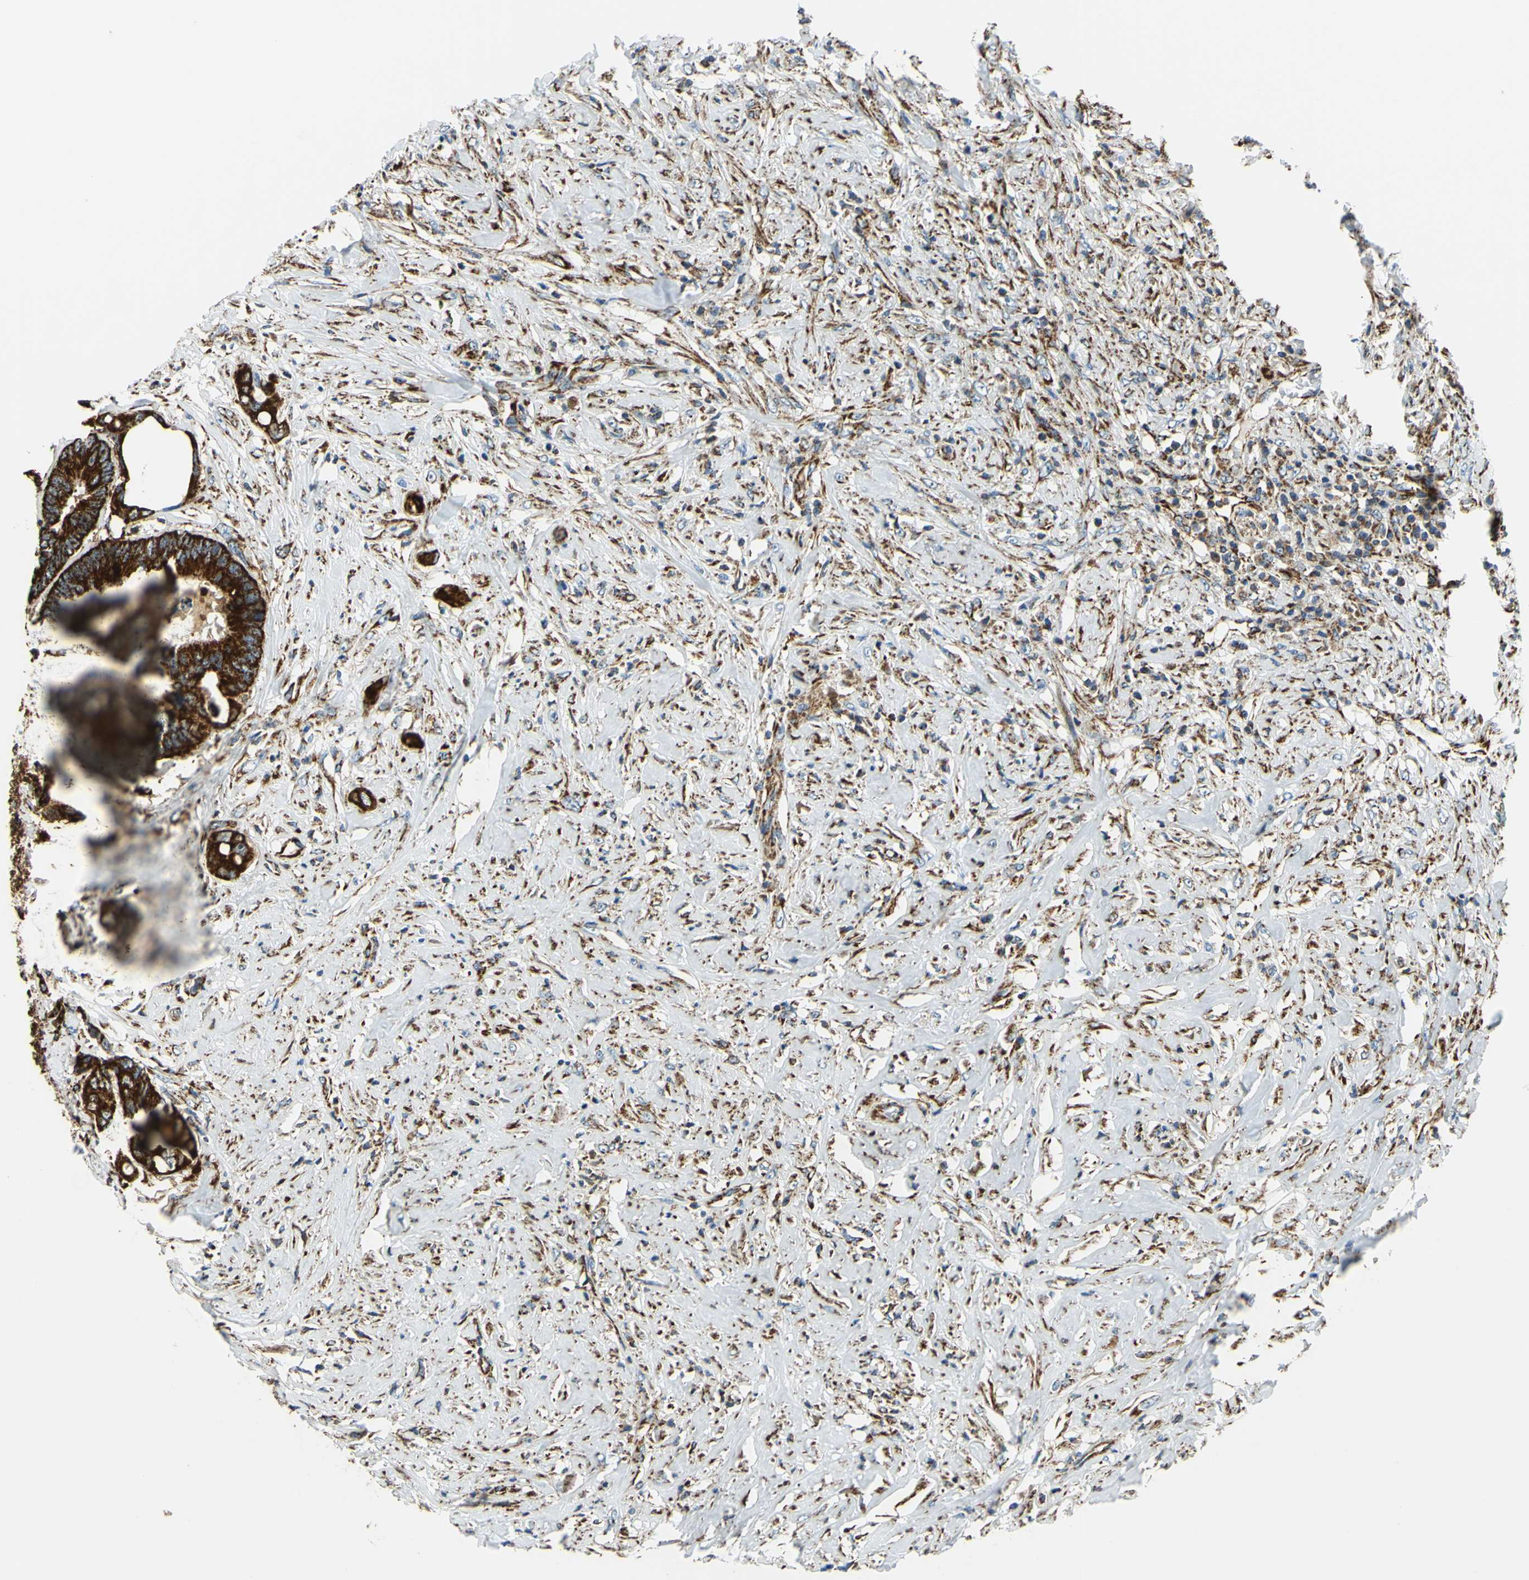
{"staining": {"intensity": "strong", "quantity": ">75%", "location": "cytoplasmic/membranous"}, "tissue": "colorectal cancer", "cell_type": "Tumor cells", "image_type": "cancer", "snomed": [{"axis": "morphology", "description": "Adenocarcinoma, NOS"}, {"axis": "topography", "description": "Rectum"}], "caption": "Approximately >75% of tumor cells in human adenocarcinoma (colorectal) demonstrate strong cytoplasmic/membranous protein staining as visualized by brown immunohistochemical staining.", "gene": "MAVS", "patient": {"sex": "male", "age": 55}}